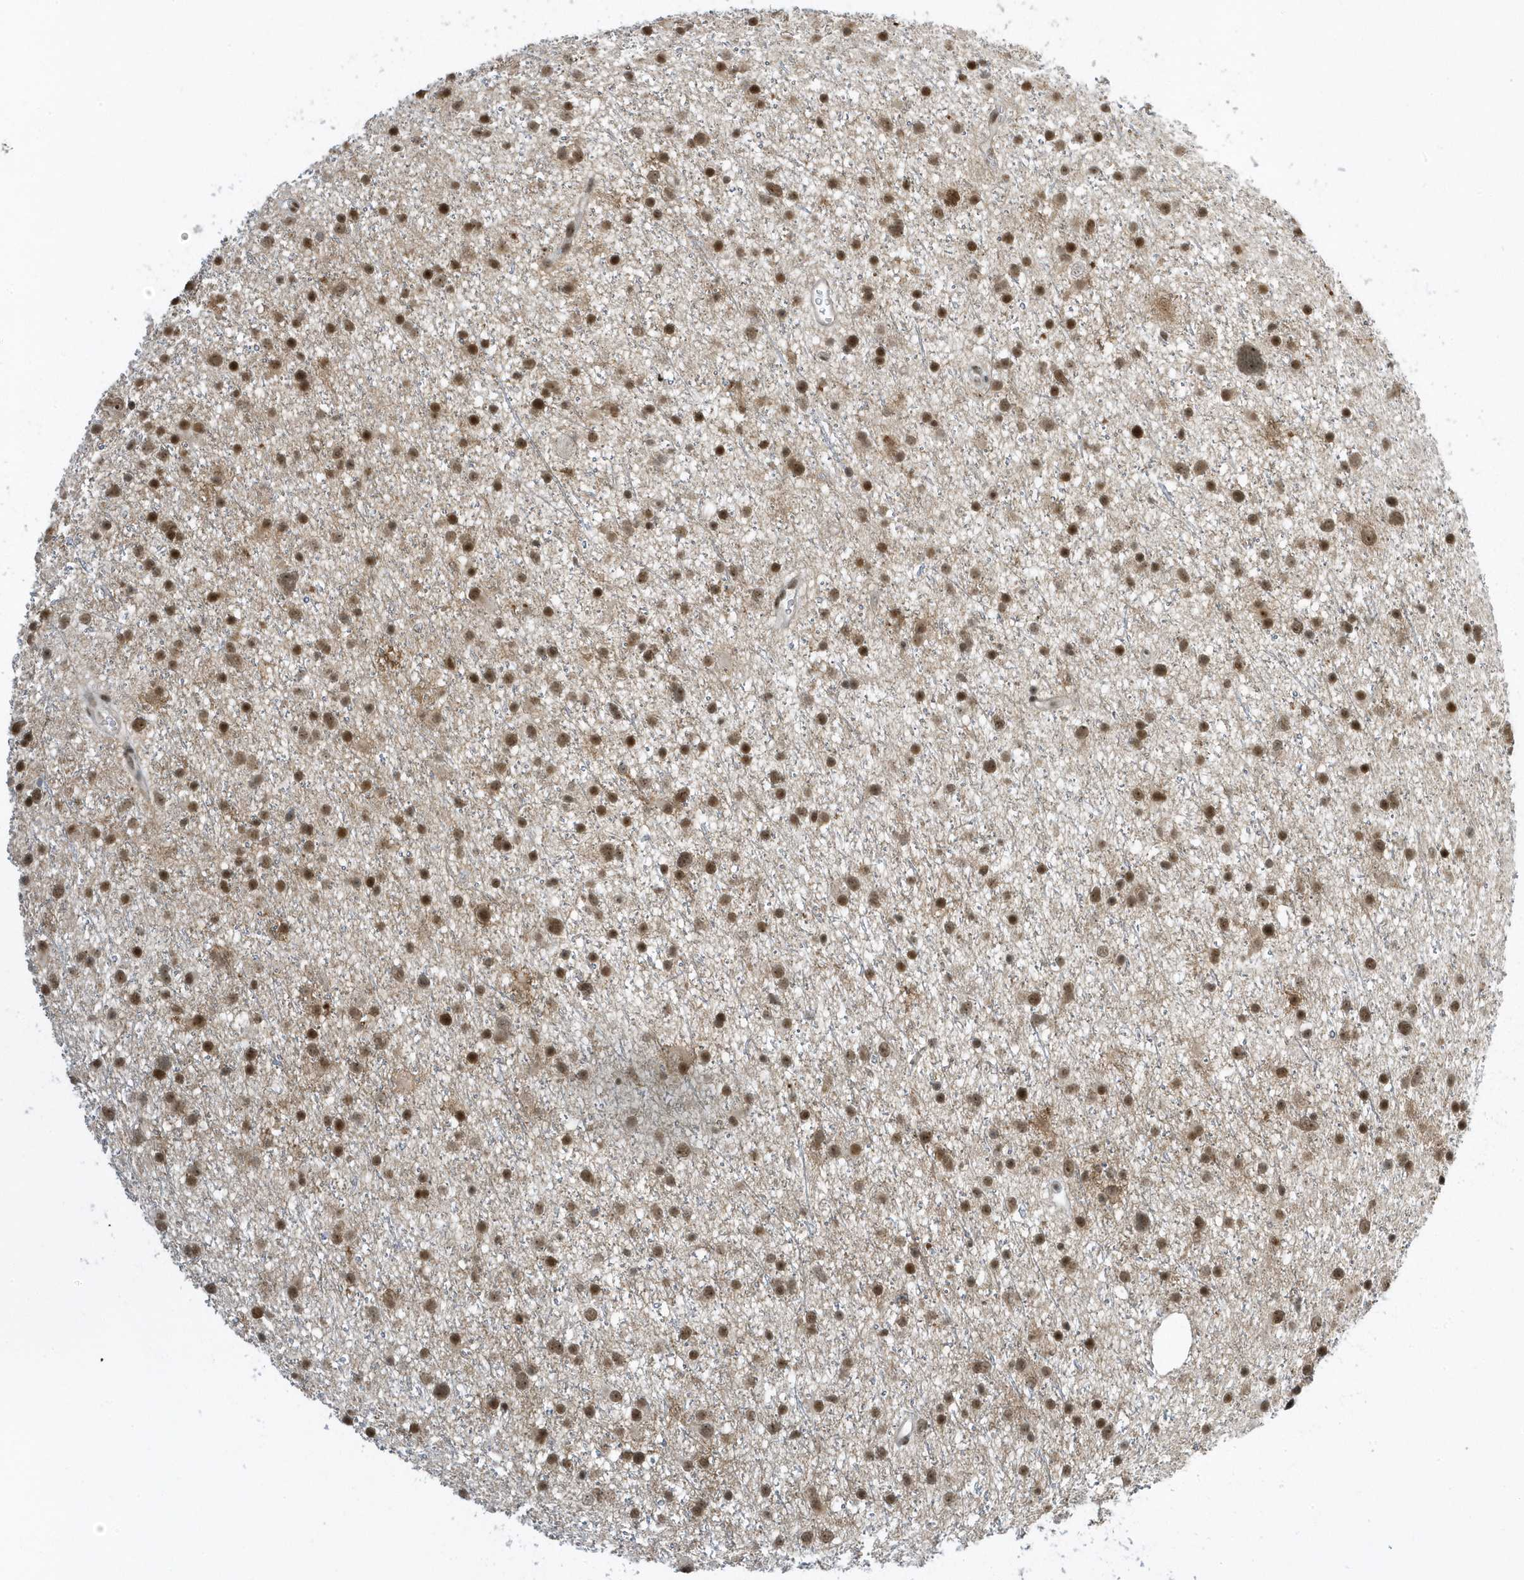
{"staining": {"intensity": "moderate", "quantity": ">75%", "location": "nuclear"}, "tissue": "glioma", "cell_type": "Tumor cells", "image_type": "cancer", "snomed": [{"axis": "morphology", "description": "Glioma, malignant, Low grade"}, {"axis": "topography", "description": "Cerebral cortex"}], "caption": "Glioma stained with DAB immunohistochemistry (IHC) displays medium levels of moderate nuclear positivity in about >75% of tumor cells.", "gene": "ZNF740", "patient": {"sex": "female", "age": 39}}